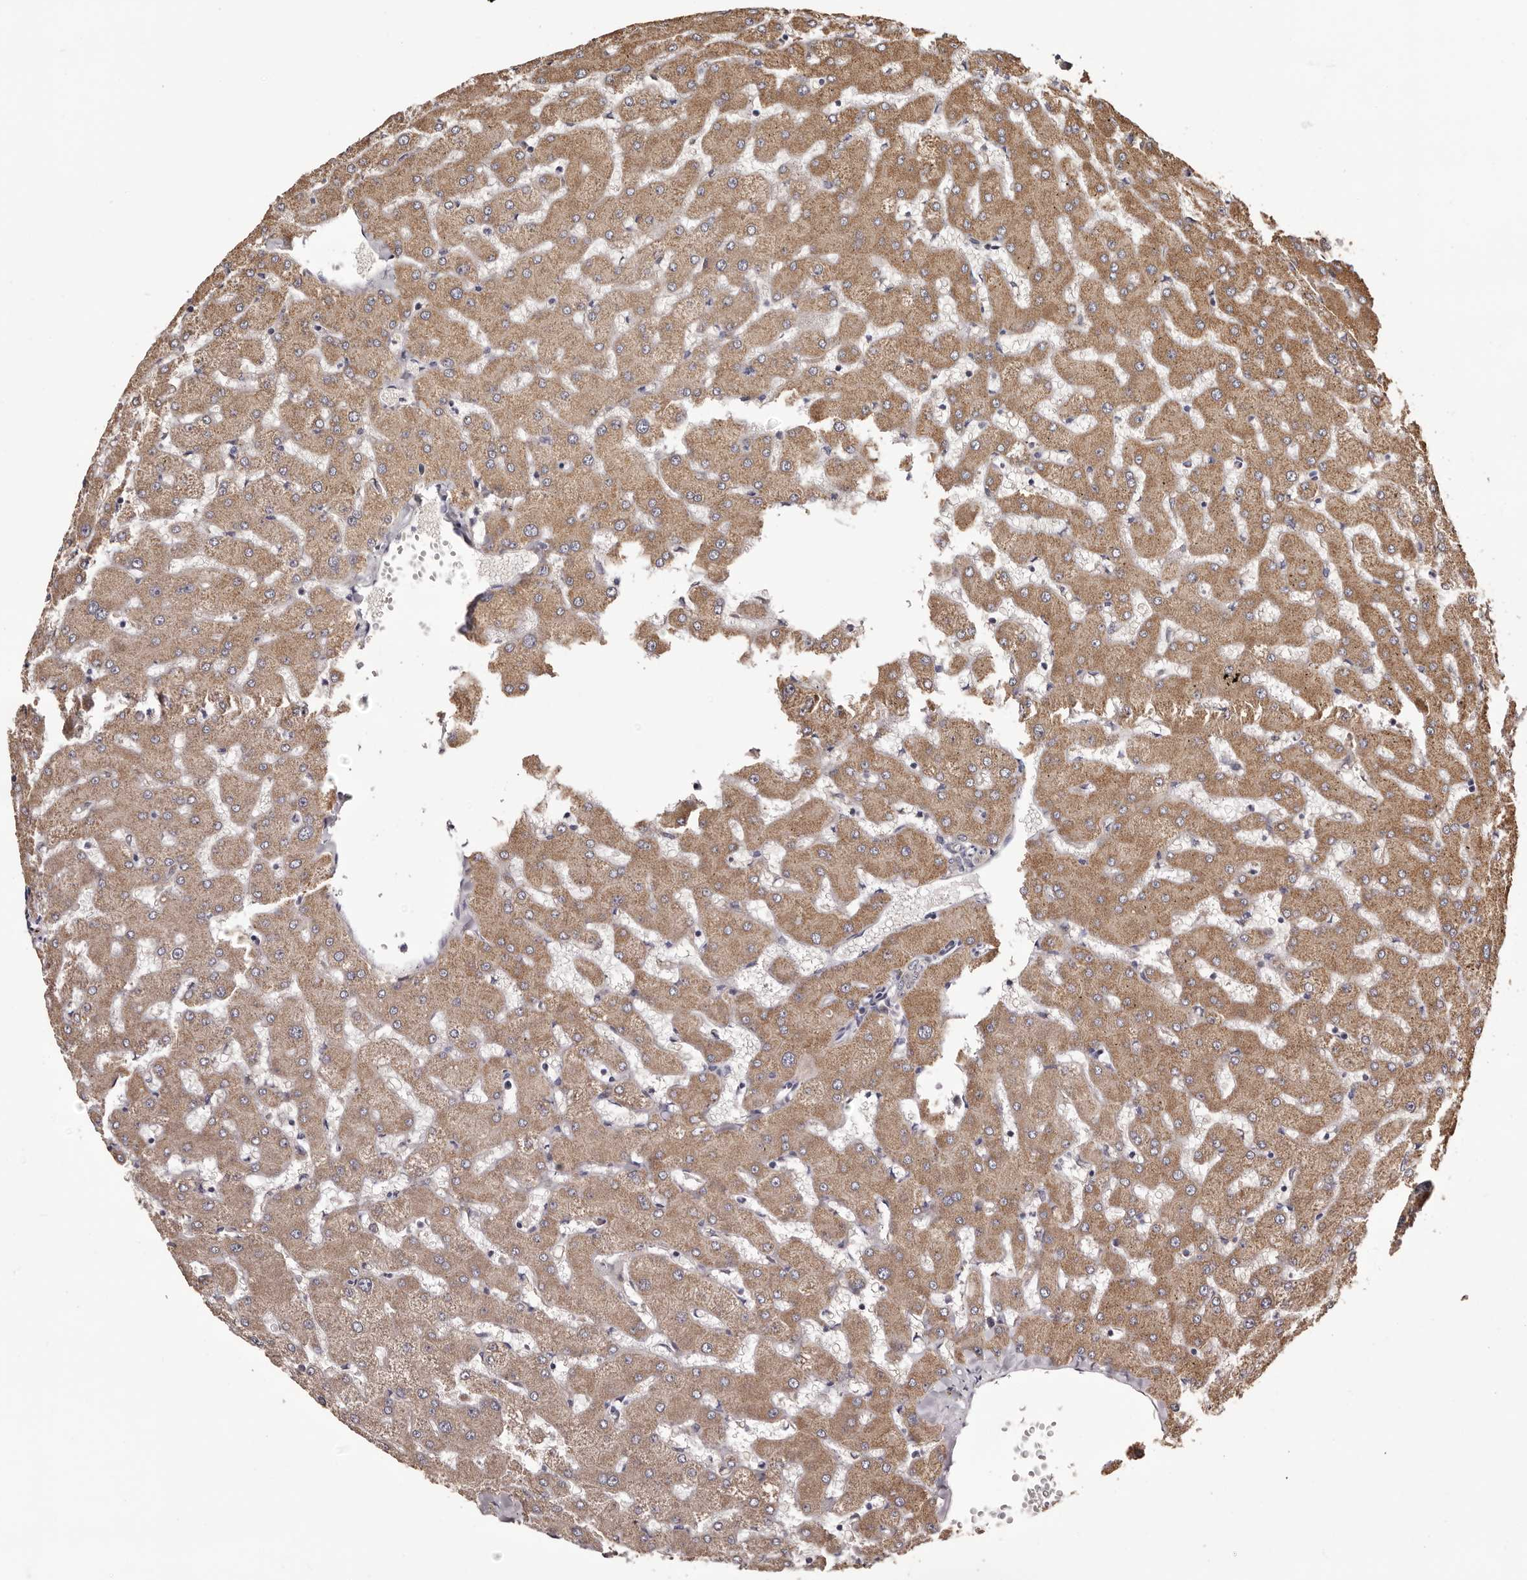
{"staining": {"intensity": "weak", "quantity": "<25%", "location": "cytoplasmic/membranous"}, "tissue": "liver", "cell_type": "Cholangiocytes", "image_type": "normal", "snomed": [{"axis": "morphology", "description": "Normal tissue, NOS"}, {"axis": "topography", "description": "Liver"}], "caption": "Cholangiocytes are negative for brown protein staining in unremarkable liver. (Brightfield microscopy of DAB immunohistochemistry at high magnification).", "gene": "ETNK1", "patient": {"sex": "female", "age": 63}}